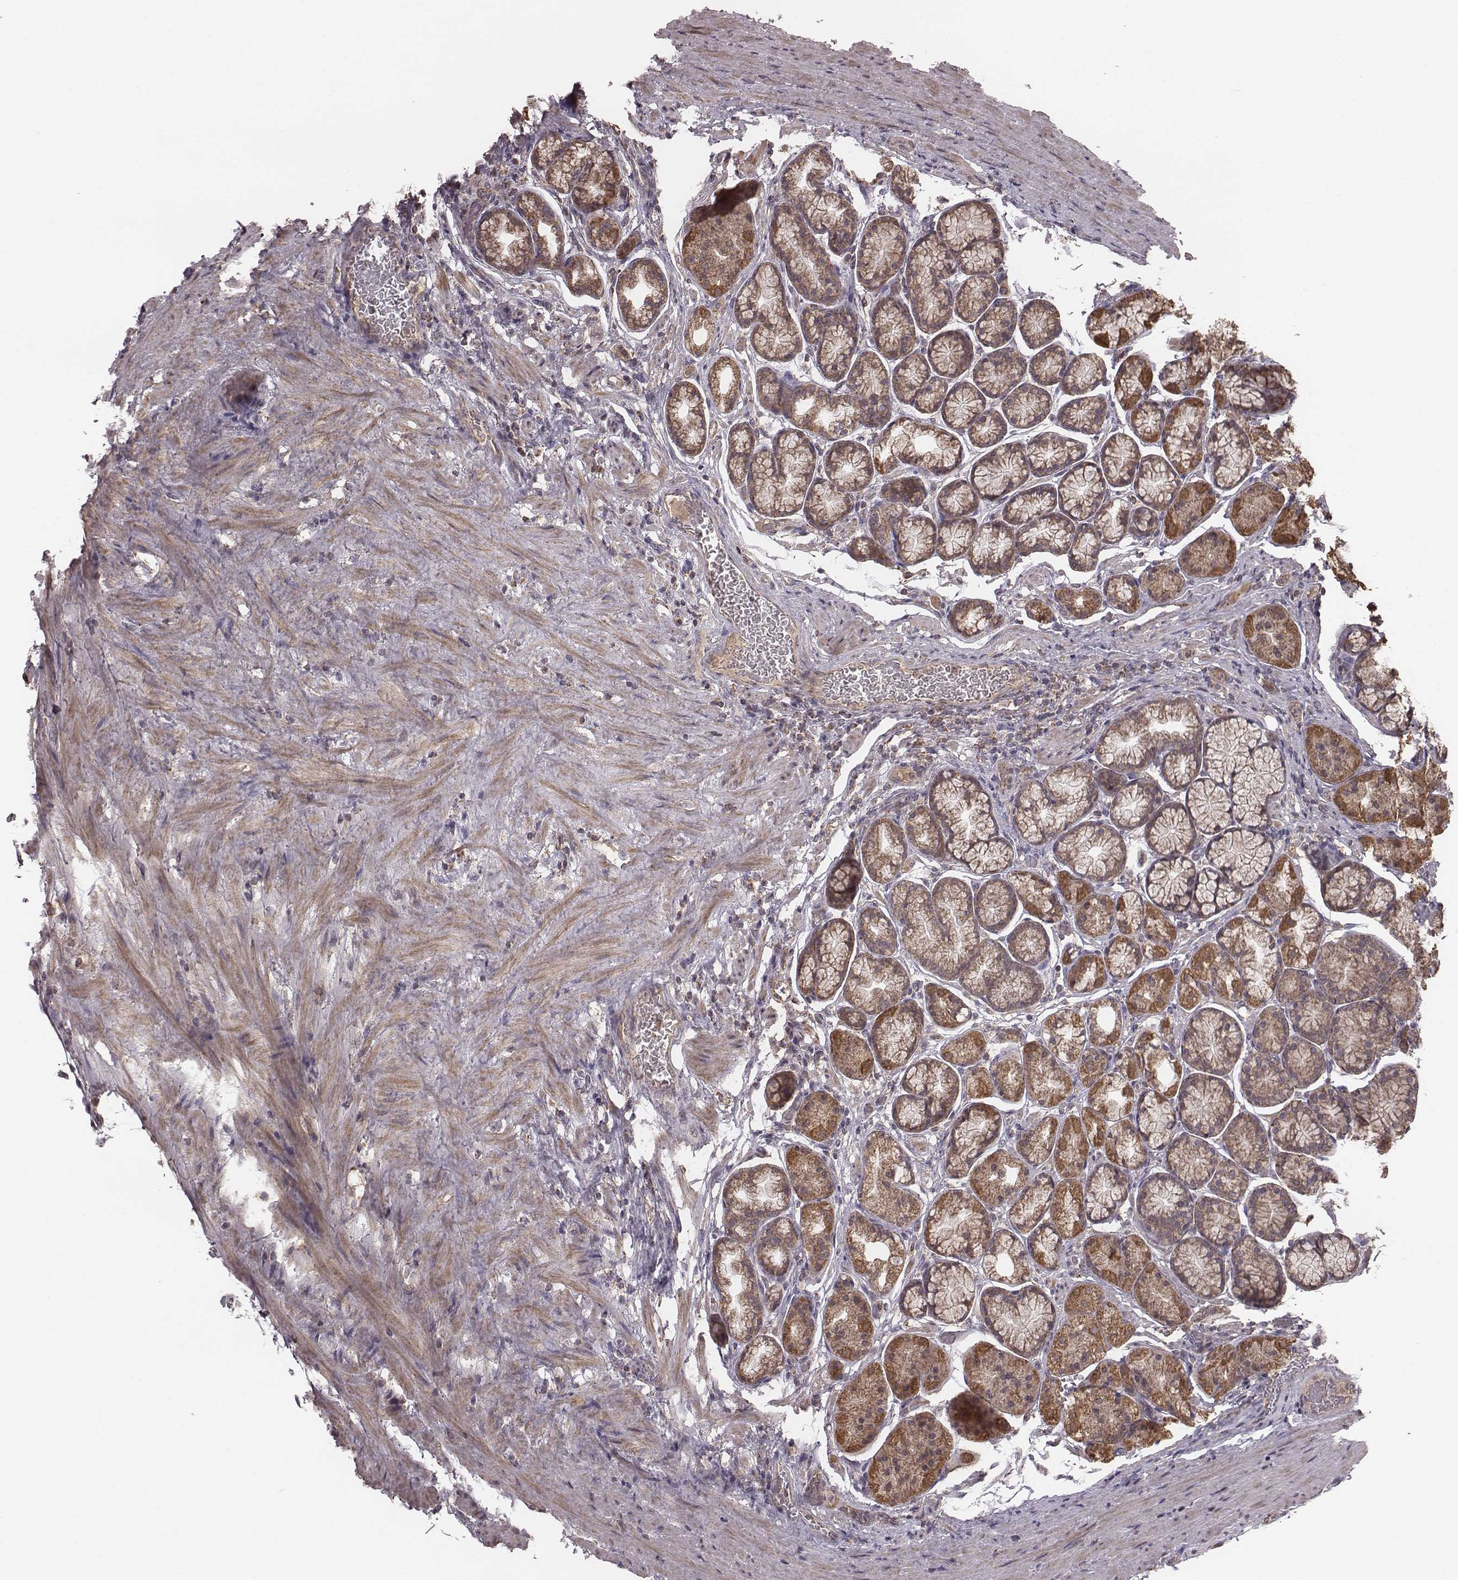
{"staining": {"intensity": "strong", "quantity": ">75%", "location": "cytoplasmic/membranous"}, "tissue": "stomach", "cell_type": "Glandular cells", "image_type": "normal", "snomed": [{"axis": "morphology", "description": "Normal tissue, NOS"}, {"axis": "morphology", "description": "Adenocarcinoma, NOS"}, {"axis": "morphology", "description": "Adenocarcinoma, High grade"}, {"axis": "topography", "description": "Stomach, upper"}, {"axis": "topography", "description": "Stomach"}], "caption": "Immunohistochemical staining of unremarkable stomach exhibits high levels of strong cytoplasmic/membranous expression in about >75% of glandular cells.", "gene": "PDCD2L", "patient": {"sex": "female", "age": 65}}